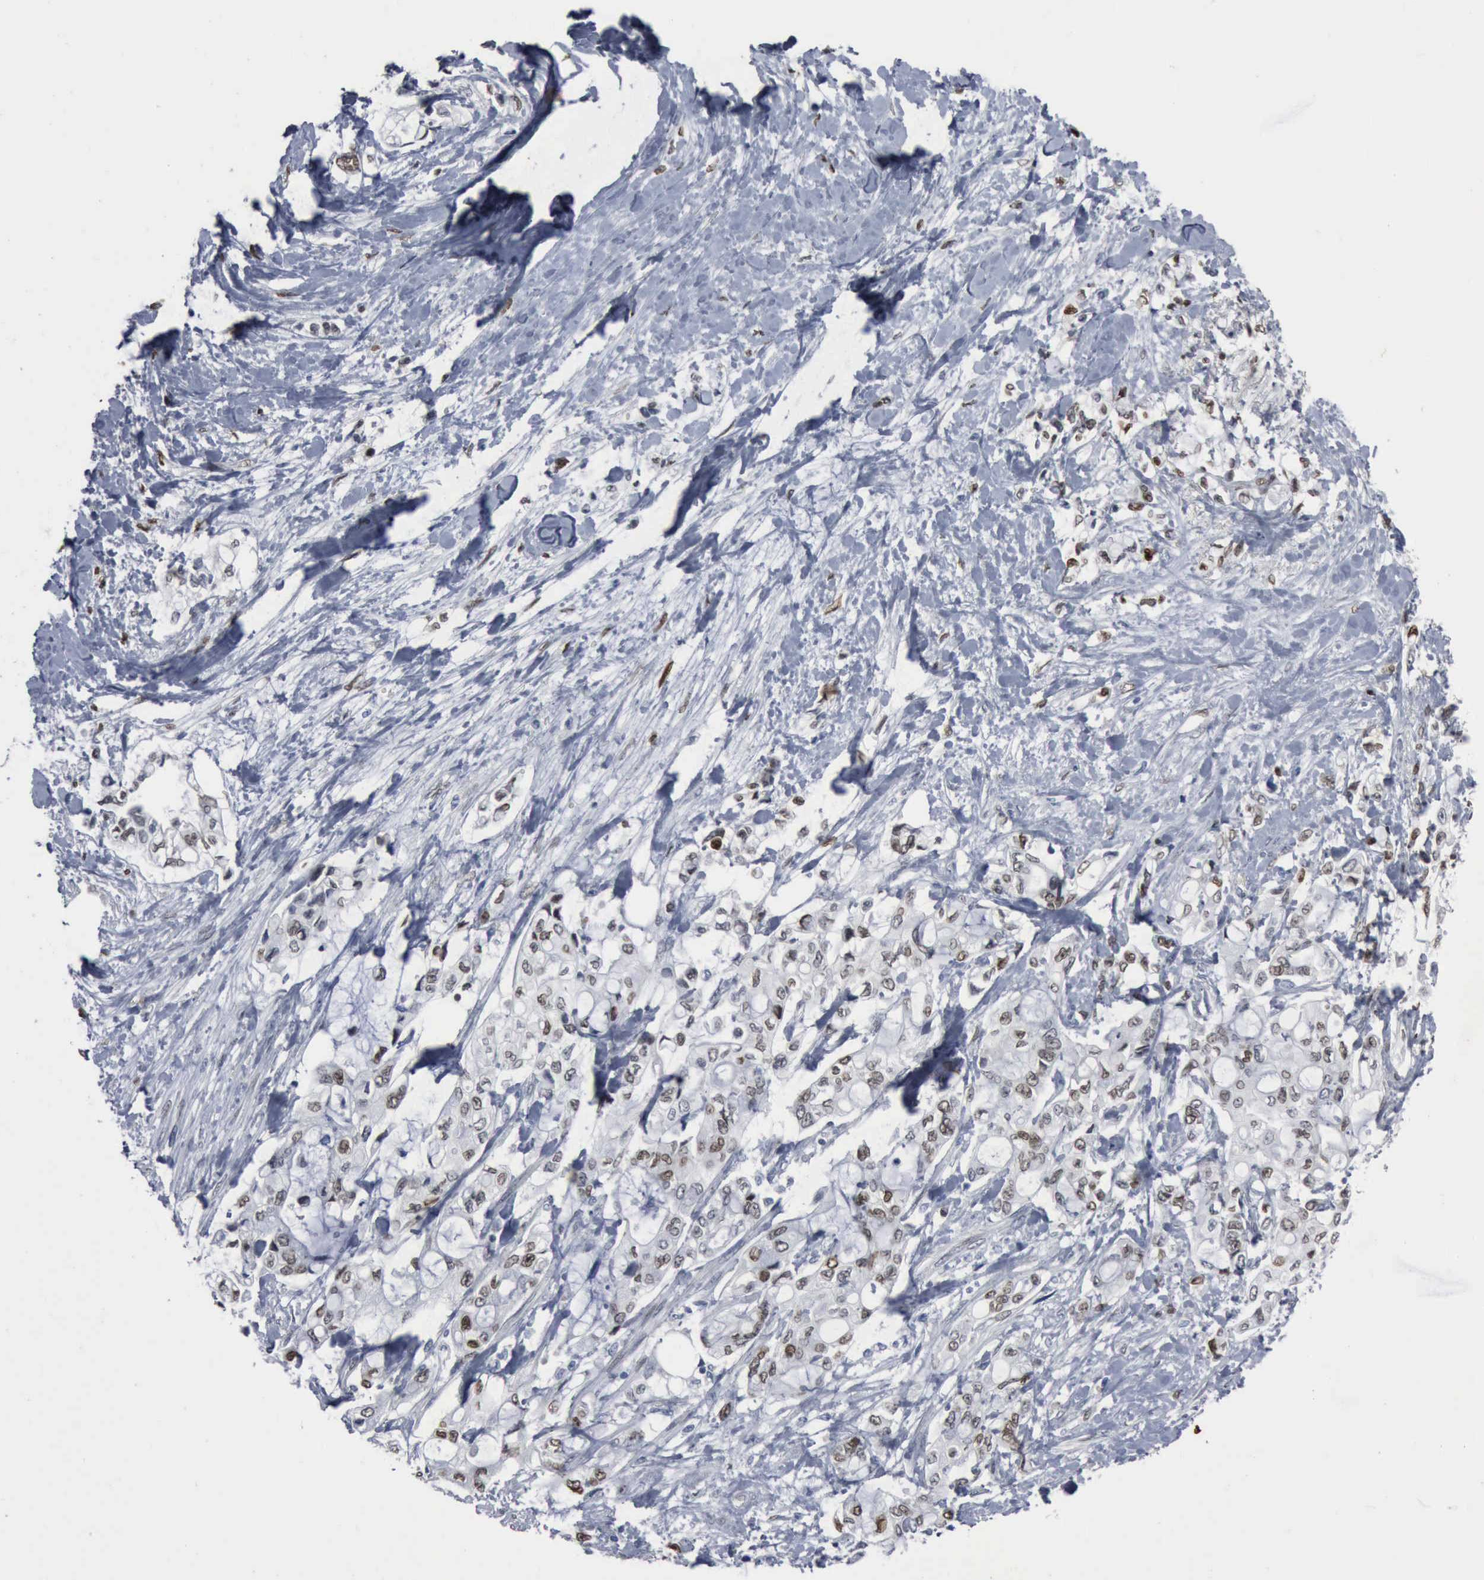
{"staining": {"intensity": "moderate", "quantity": "<25%", "location": "nuclear"}, "tissue": "pancreatic cancer", "cell_type": "Tumor cells", "image_type": "cancer", "snomed": [{"axis": "morphology", "description": "Adenocarcinoma, NOS"}, {"axis": "topography", "description": "Pancreas"}], "caption": "Immunohistochemistry (IHC) image of neoplastic tissue: human pancreatic cancer stained using IHC shows low levels of moderate protein expression localized specifically in the nuclear of tumor cells, appearing as a nuclear brown color.", "gene": "FGF2", "patient": {"sex": "female", "age": 70}}